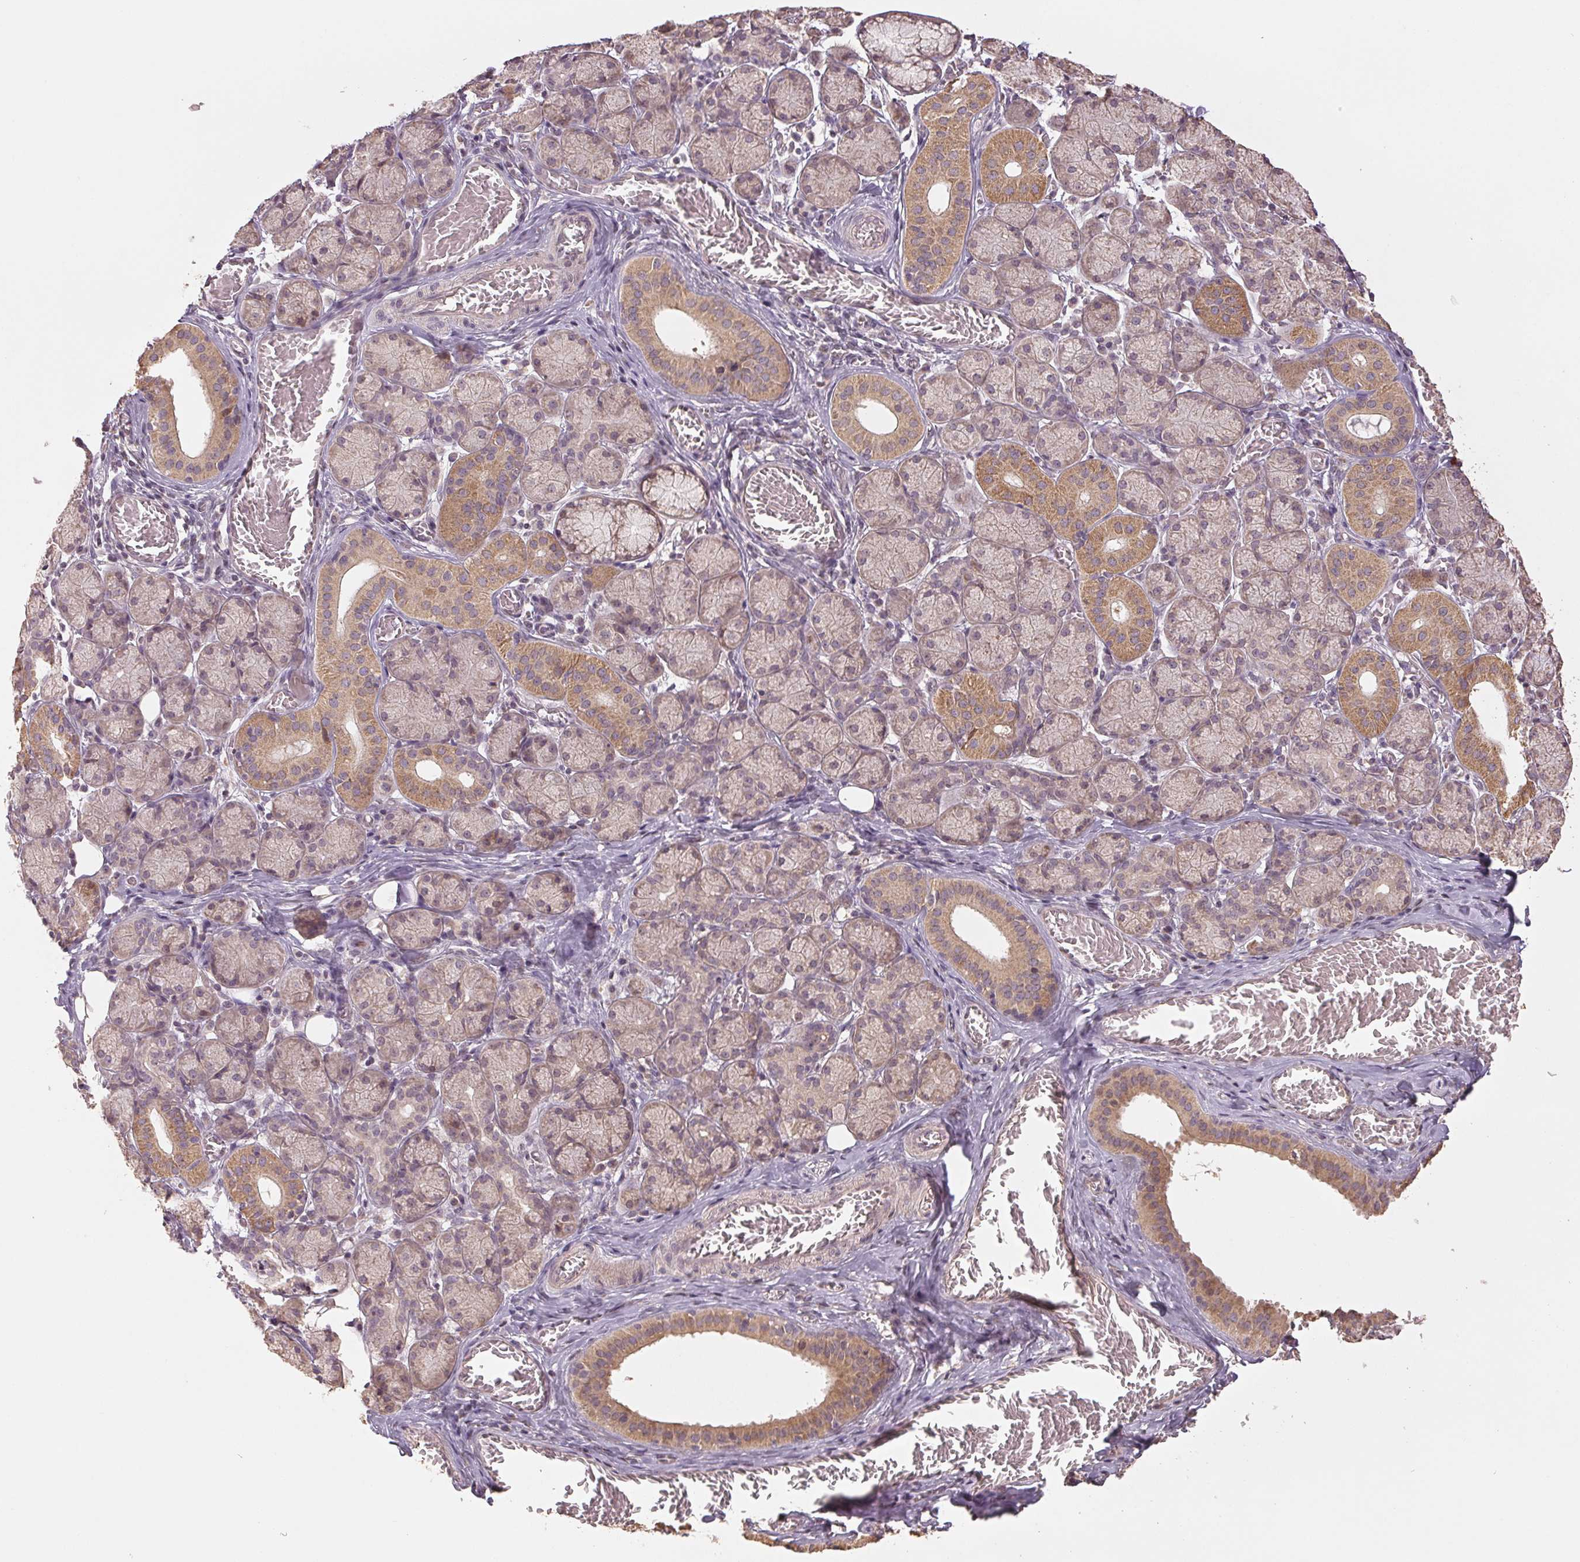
{"staining": {"intensity": "moderate", "quantity": "<25%", "location": "cytoplasmic/membranous"}, "tissue": "salivary gland", "cell_type": "Glandular cells", "image_type": "normal", "snomed": [{"axis": "morphology", "description": "Normal tissue, NOS"}, {"axis": "topography", "description": "Salivary gland"}, {"axis": "topography", "description": "Peripheral nerve tissue"}], "caption": "Protein expression analysis of normal human salivary gland reveals moderate cytoplasmic/membranous staining in approximately <25% of glandular cells. The protein is stained brown, and the nuclei are stained in blue (DAB IHC with brightfield microscopy, high magnification).", "gene": "COX14", "patient": {"sex": "female", "age": 24}}